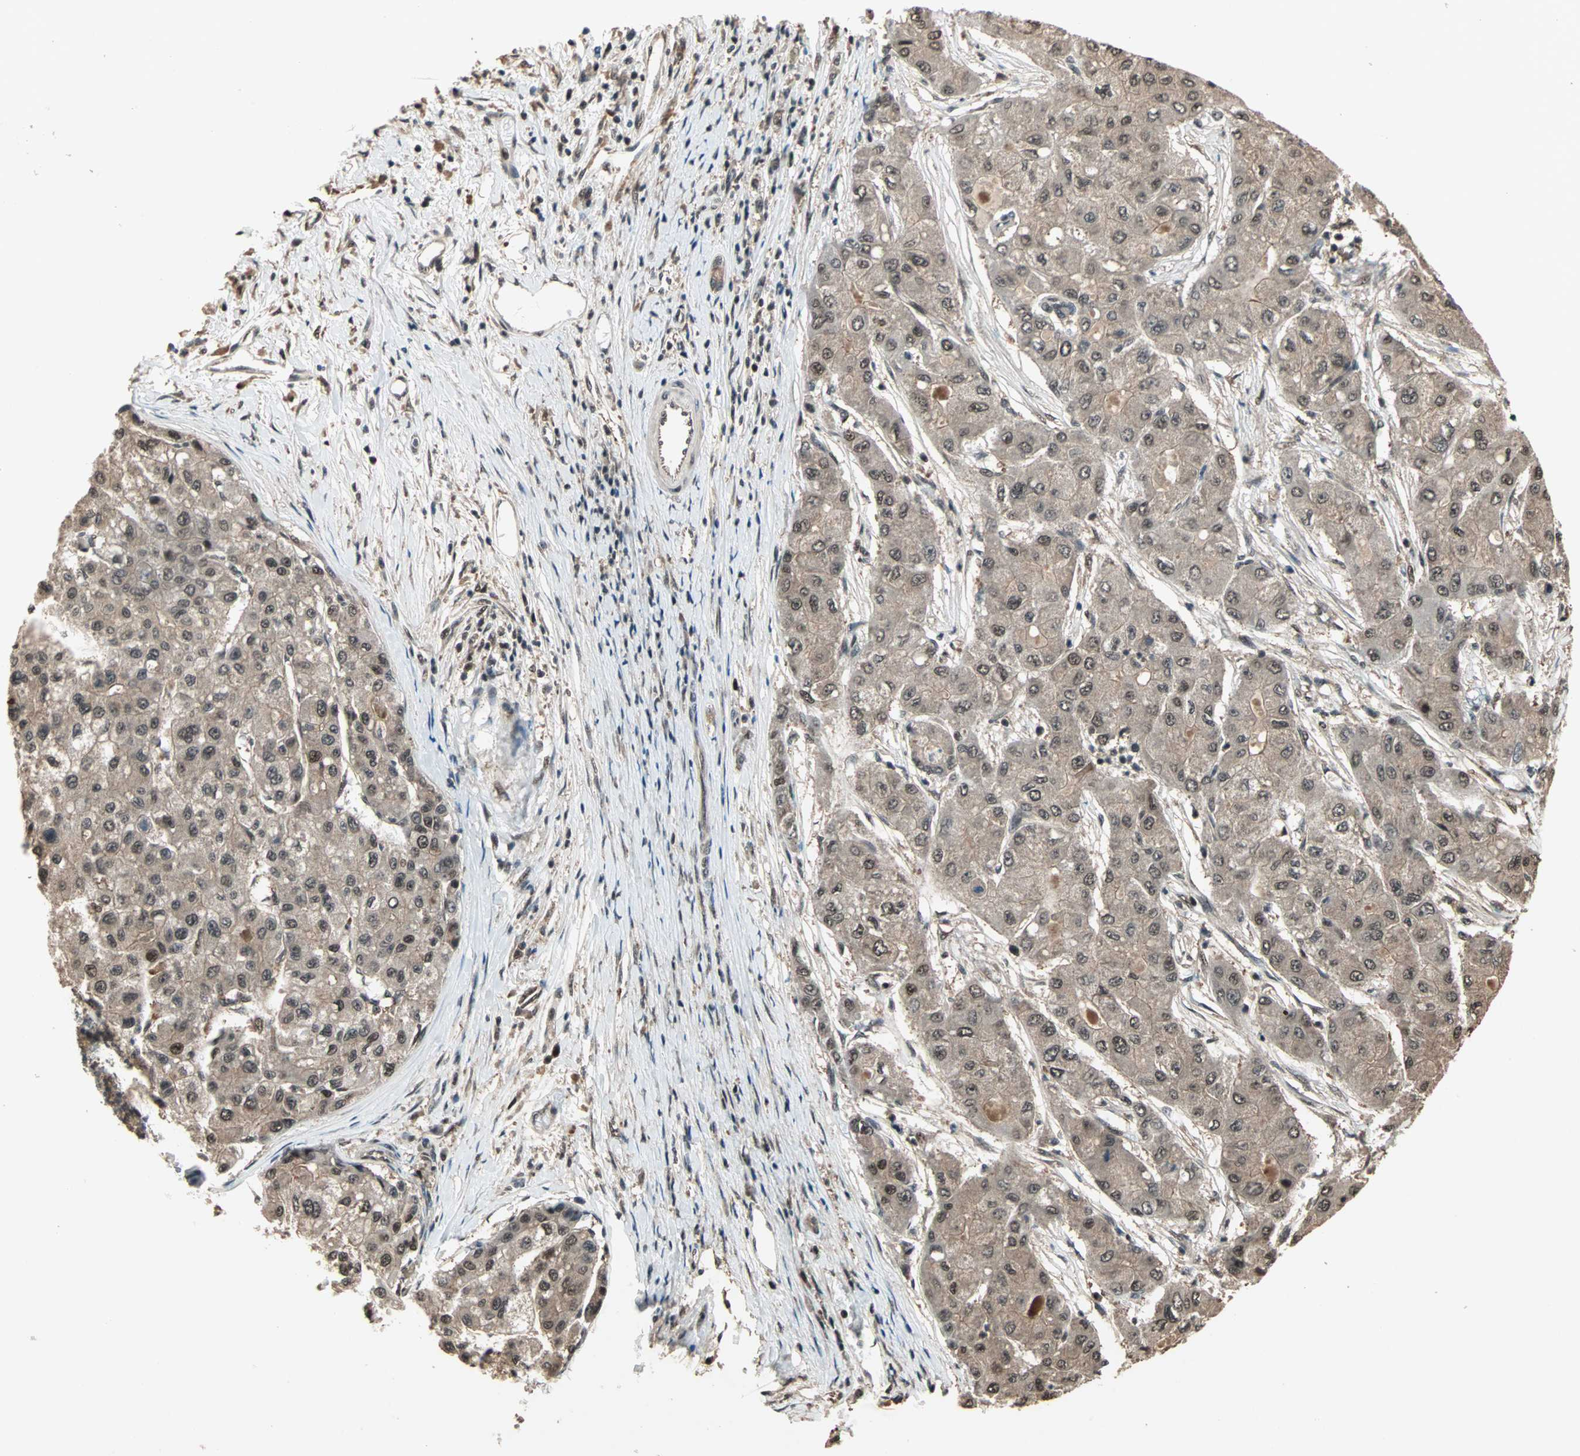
{"staining": {"intensity": "moderate", "quantity": "25%-75%", "location": "nuclear"}, "tissue": "liver cancer", "cell_type": "Tumor cells", "image_type": "cancer", "snomed": [{"axis": "morphology", "description": "Carcinoma, Hepatocellular, NOS"}, {"axis": "topography", "description": "Liver"}], "caption": "Immunohistochemistry (DAB) staining of liver hepatocellular carcinoma shows moderate nuclear protein expression in about 25%-75% of tumor cells. (DAB = brown stain, brightfield microscopy at high magnification).", "gene": "ZNF701", "patient": {"sex": "male", "age": 80}}